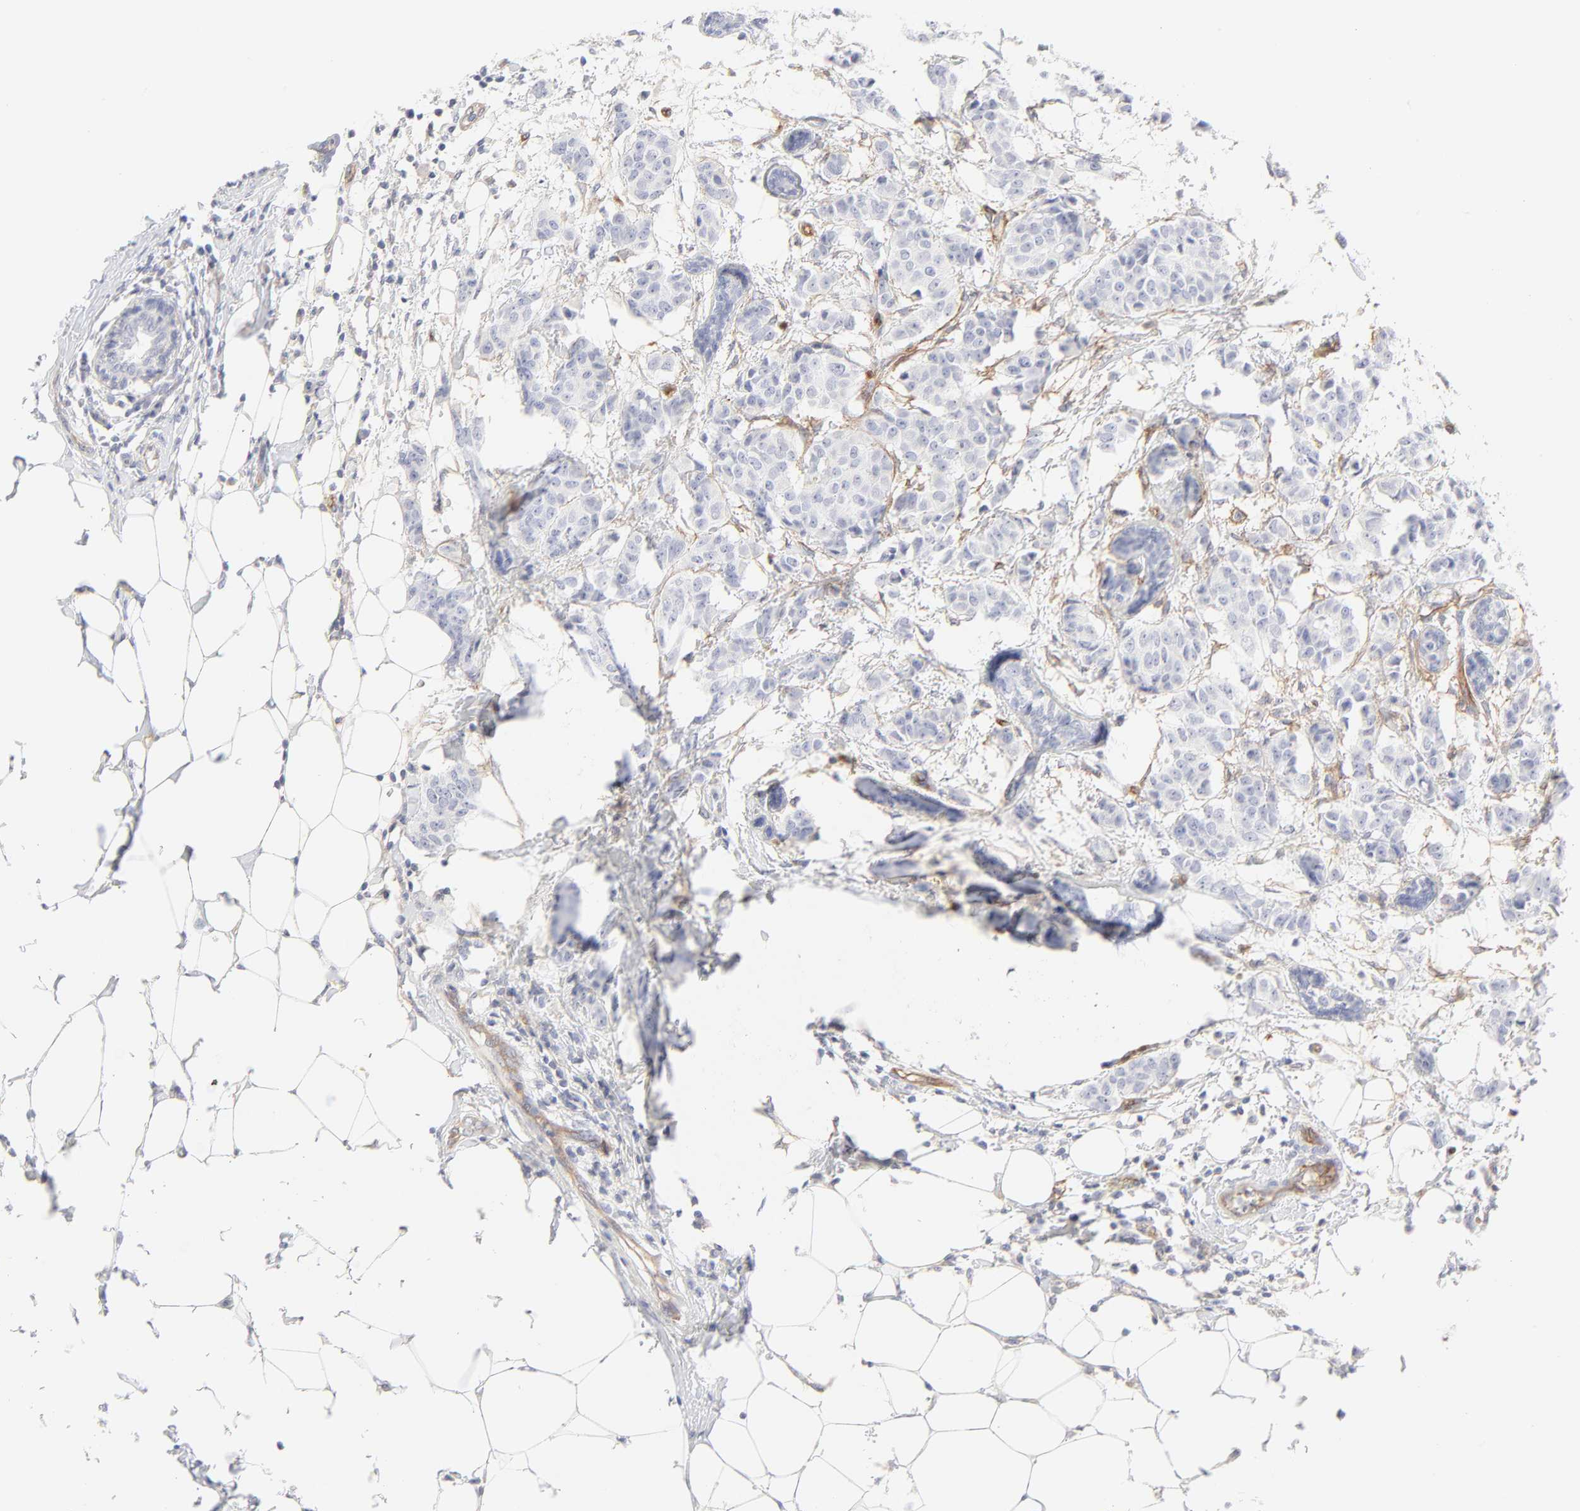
{"staining": {"intensity": "negative", "quantity": "none", "location": "none"}, "tissue": "breast cancer", "cell_type": "Tumor cells", "image_type": "cancer", "snomed": [{"axis": "morphology", "description": "Duct carcinoma"}, {"axis": "topography", "description": "Breast"}], "caption": "IHC image of neoplastic tissue: breast invasive ductal carcinoma stained with DAB (3,3'-diaminobenzidine) reveals no significant protein positivity in tumor cells.", "gene": "ITGA5", "patient": {"sex": "female", "age": 40}}